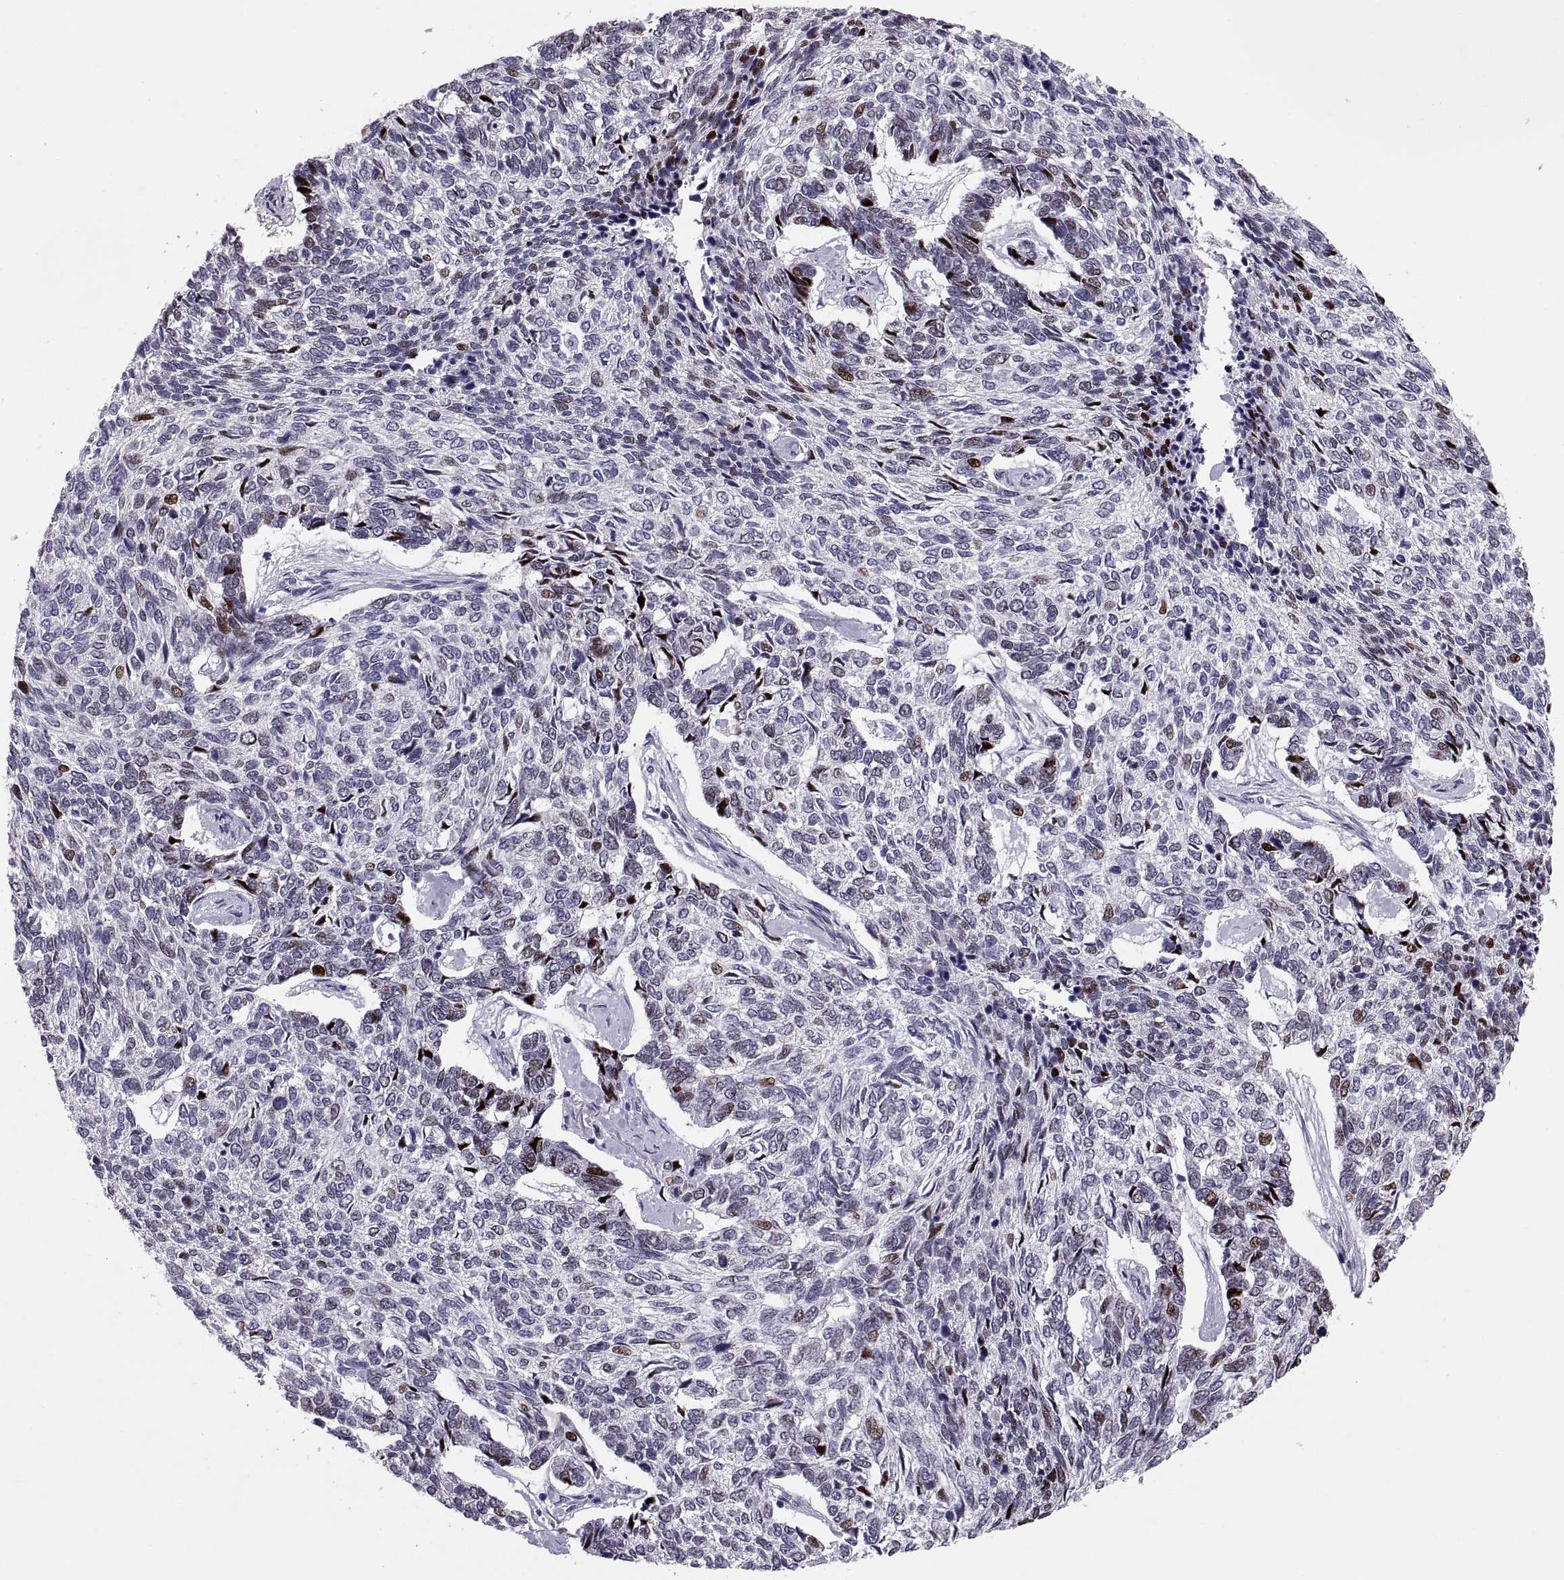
{"staining": {"intensity": "strong", "quantity": "<25%", "location": "nuclear"}, "tissue": "skin cancer", "cell_type": "Tumor cells", "image_type": "cancer", "snomed": [{"axis": "morphology", "description": "Basal cell carcinoma"}, {"axis": "topography", "description": "Skin"}], "caption": "Strong nuclear protein expression is seen in approximately <25% of tumor cells in skin cancer (basal cell carcinoma). The protein is stained brown, and the nuclei are stained in blue (DAB (3,3'-diaminobenzidine) IHC with brightfield microscopy, high magnification).", "gene": "PTN", "patient": {"sex": "female", "age": 65}}